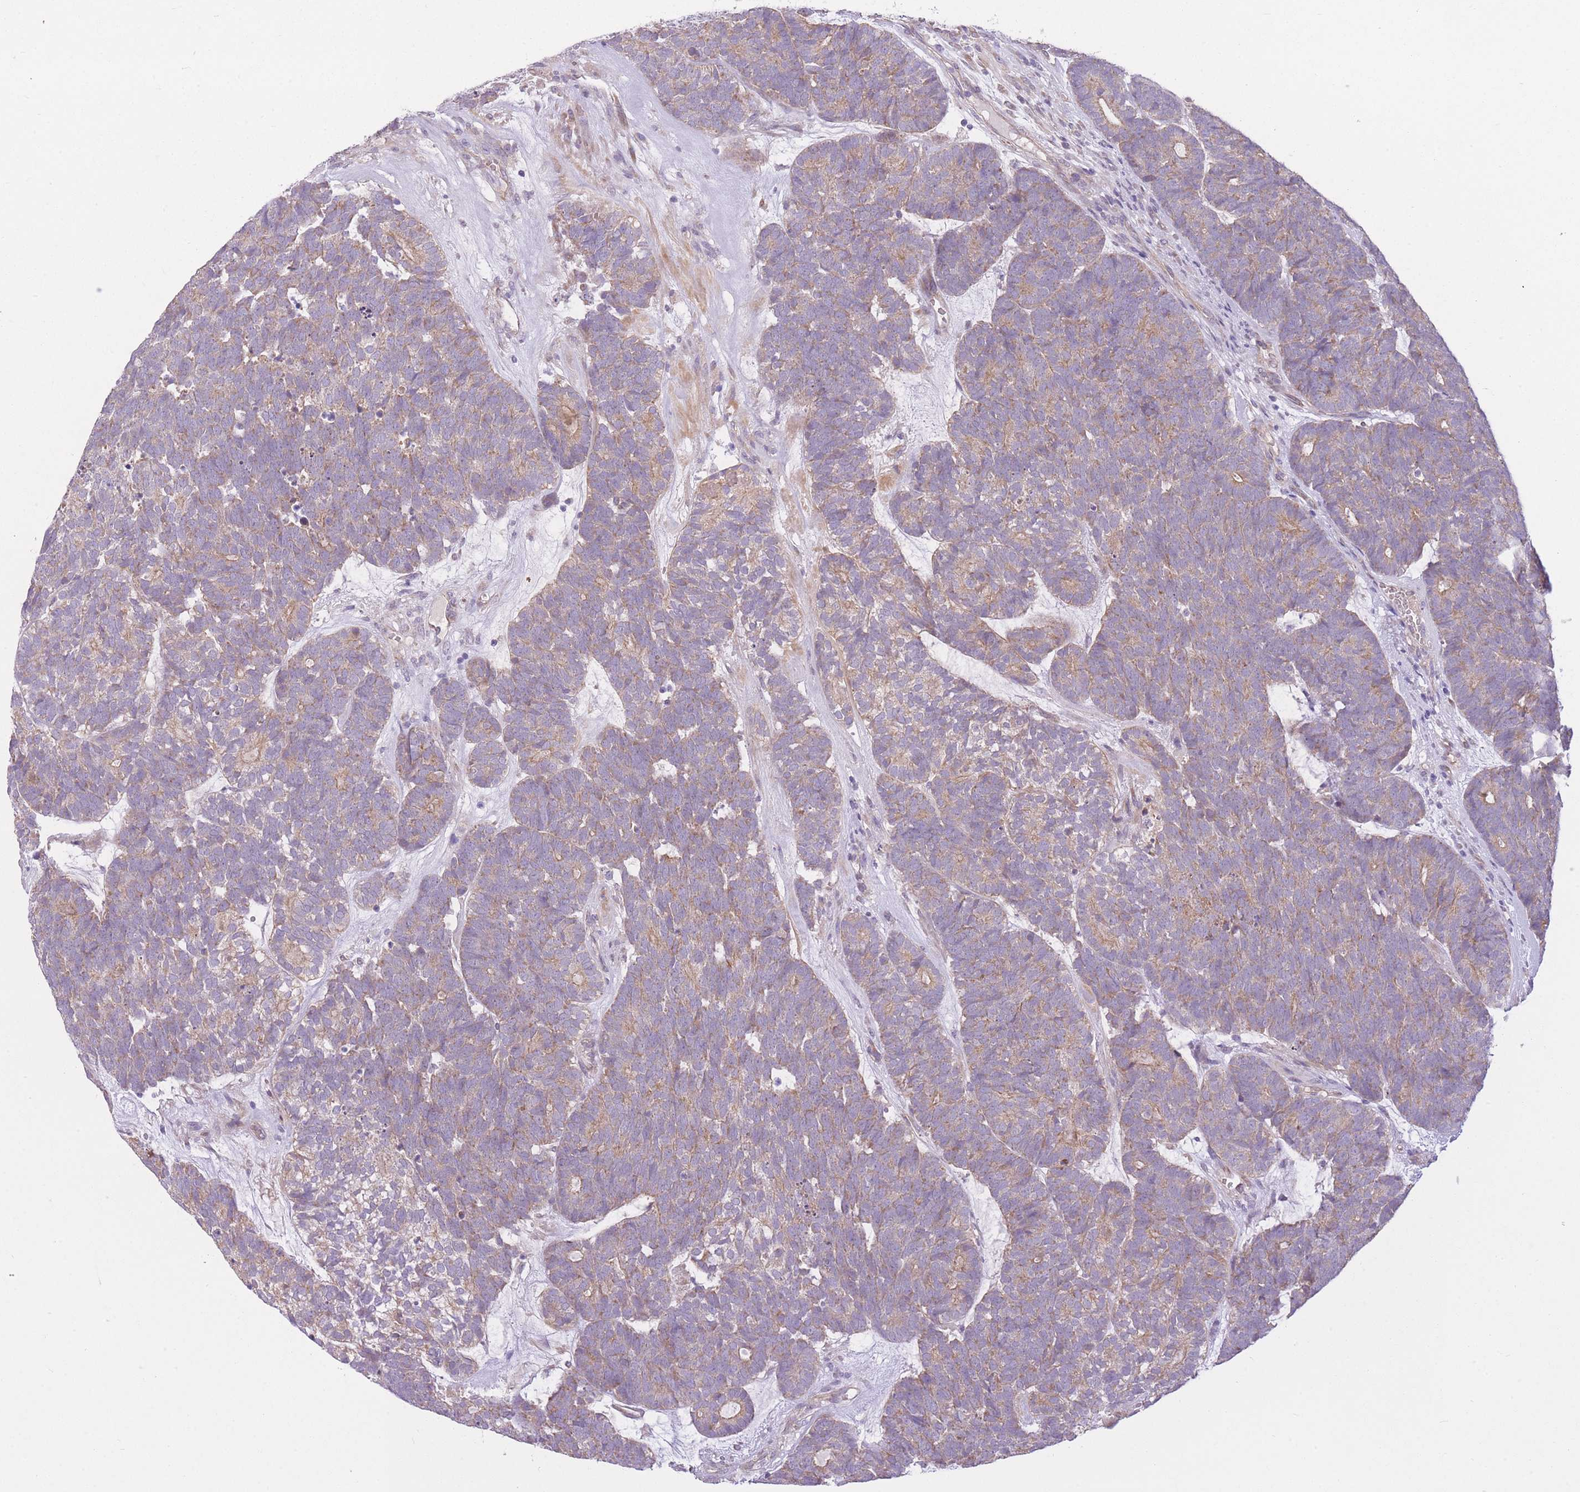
{"staining": {"intensity": "weak", "quantity": ">75%", "location": "cytoplasmic/membranous"}, "tissue": "head and neck cancer", "cell_type": "Tumor cells", "image_type": "cancer", "snomed": [{"axis": "morphology", "description": "Adenocarcinoma, NOS"}, {"axis": "topography", "description": "Head-Neck"}], "caption": "This image reveals immunohistochemistry staining of head and neck cancer, with low weak cytoplasmic/membranous staining in about >75% of tumor cells.", "gene": "REV1", "patient": {"sex": "female", "age": 81}}